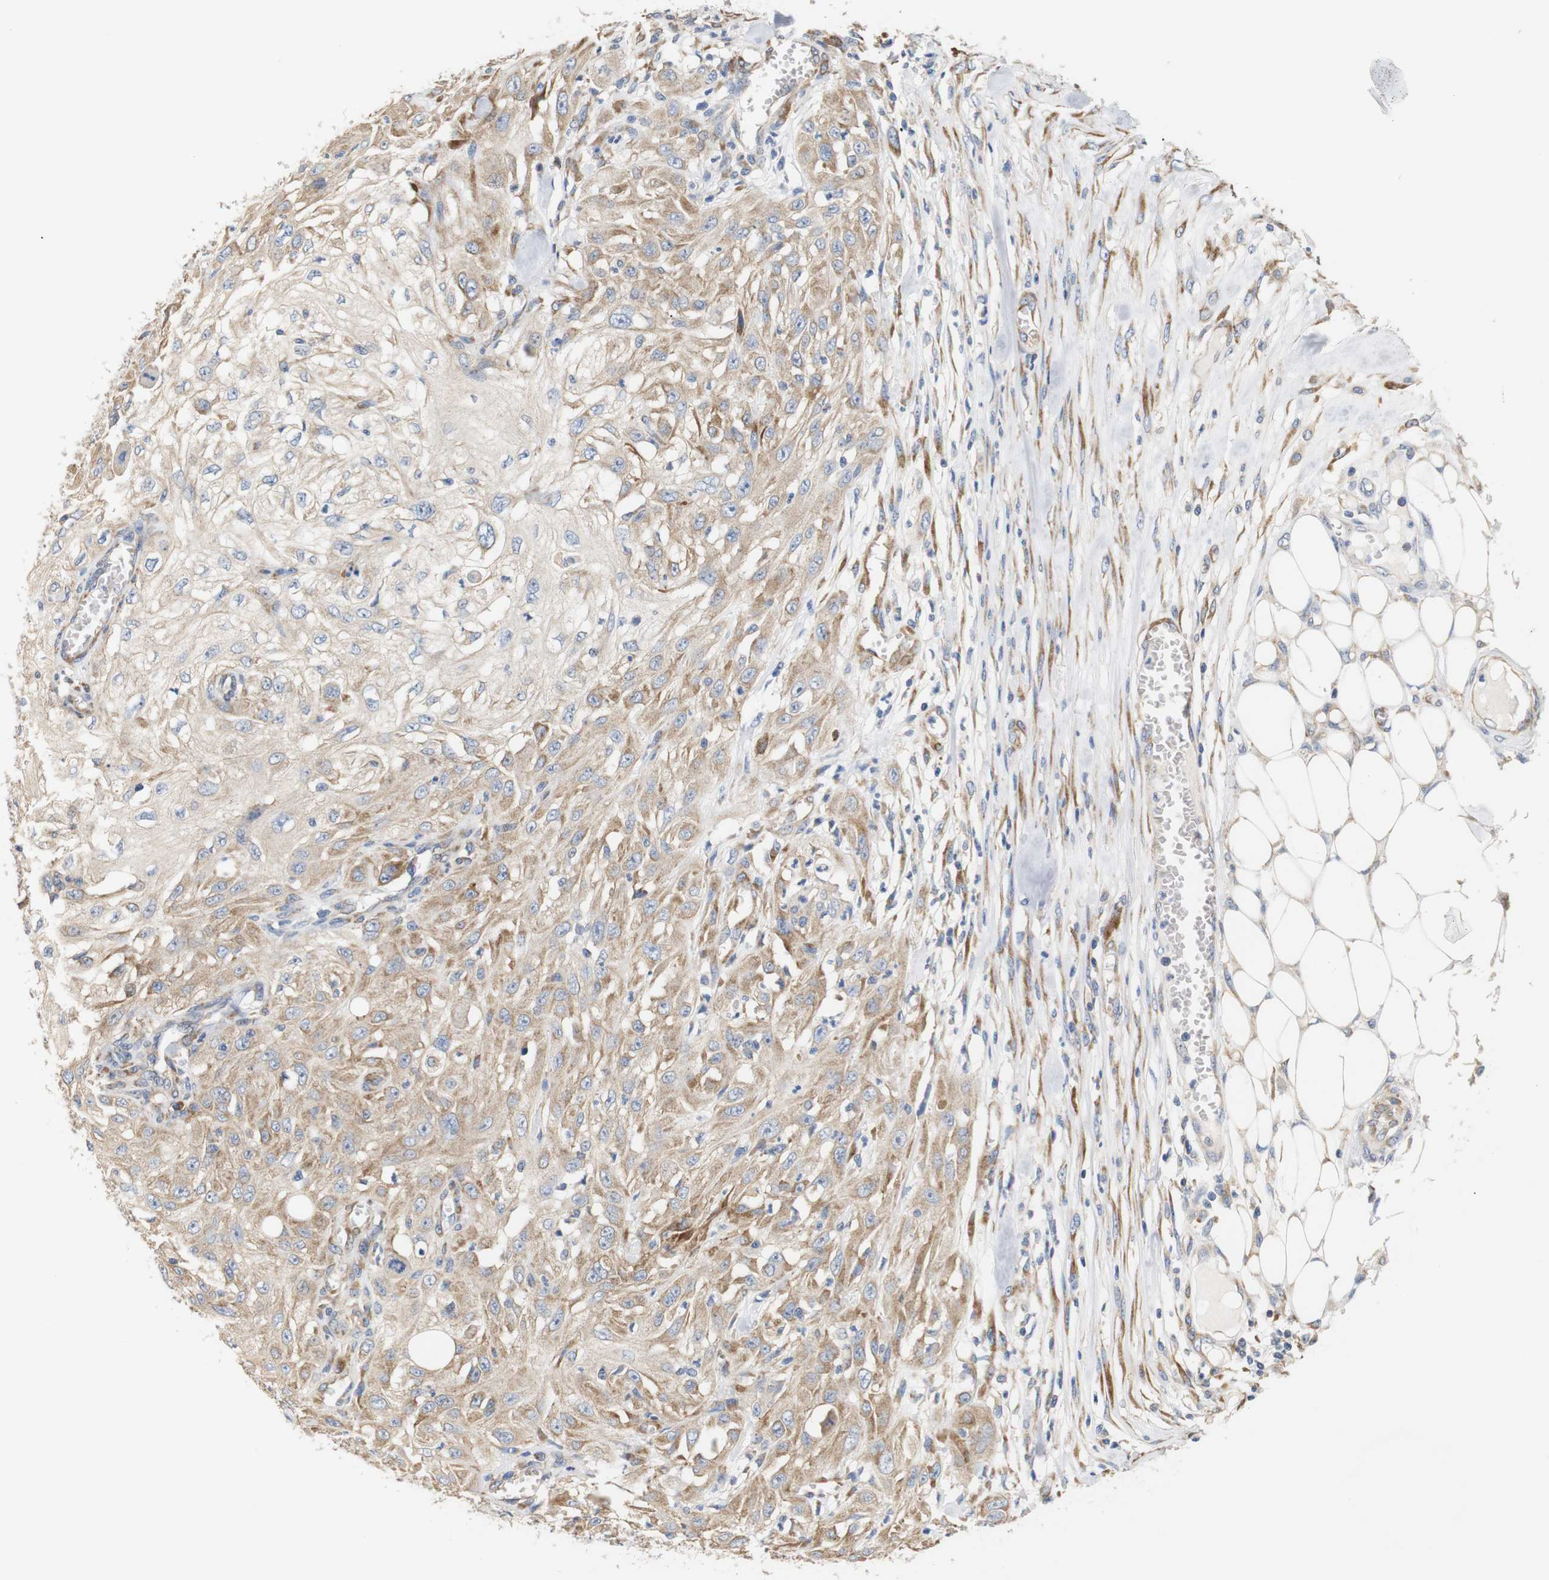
{"staining": {"intensity": "moderate", "quantity": ">75%", "location": "cytoplasmic/membranous"}, "tissue": "skin cancer", "cell_type": "Tumor cells", "image_type": "cancer", "snomed": [{"axis": "morphology", "description": "Squamous cell carcinoma, NOS"}, {"axis": "morphology", "description": "Squamous cell carcinoma, metastatic, NOS"}, {"axis": "topography", "description": "Skin"}, {"axis": "topography", "description": "Lymph node"}], "caption": "Protein analysis of skin cancer (metastatic squamous cell carcinoma) tissue exhibits moderate cytoplasmic/membranous expression in about >75% of tumor cells. The protein is shown in brown color, while the nuclei are stained blue.", "gene": "TRIM5", "patient": {"sex": "male", "age": 75}}